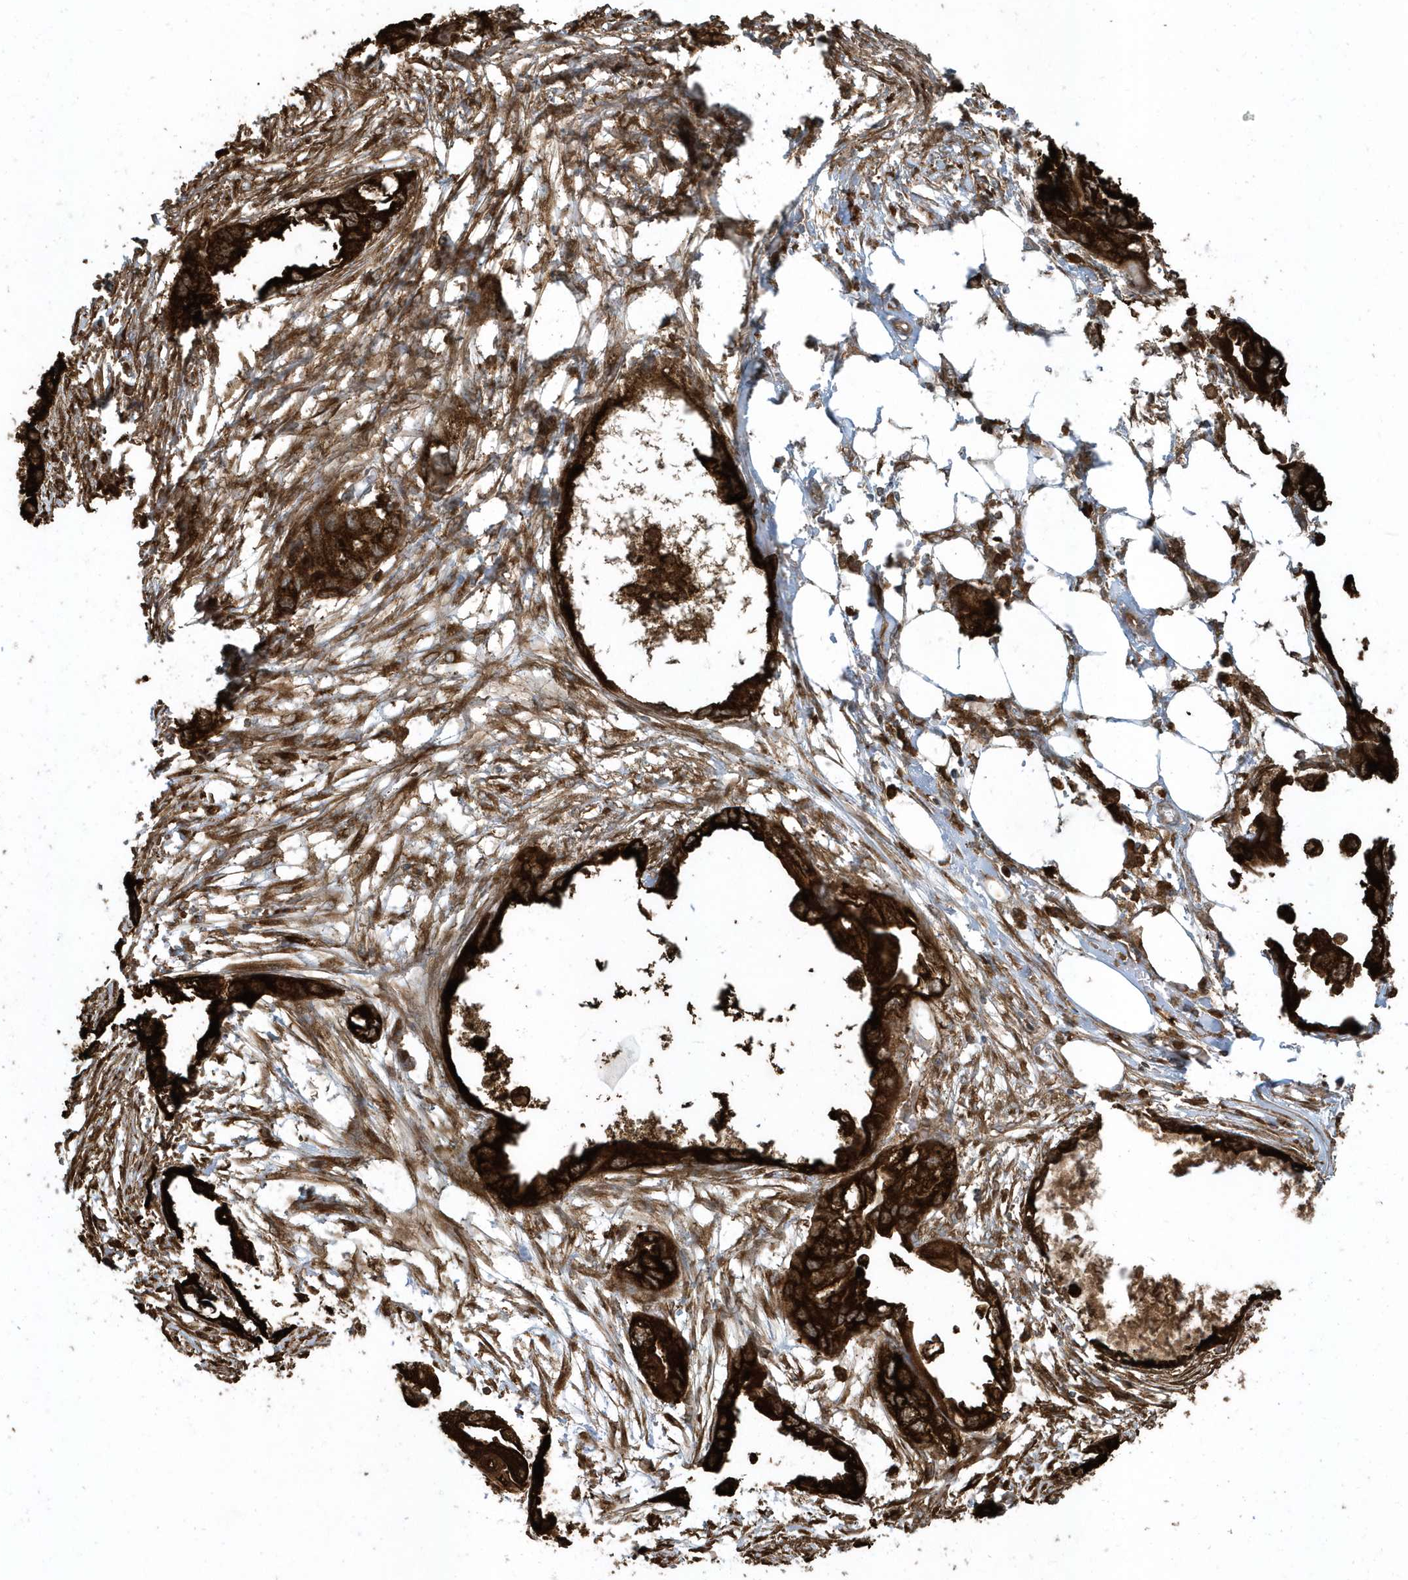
{"staining": {"intensity": "strong", "quantity": ">75%", "location": "cytoplasmic/membranous"}, "tissue": "endometrial cancer", "cell_type": "Tumor cells", "image_type": "cancer", "snomed": [{"axis": "morphology", "description": "Adenocarcinoma, NOS"}, {"axis": "morphology", "description": "Adenocarcinoma, metastatic, NOS"}, {"axis": "topography", "description": "Adipose tissue"}, {"axis": "topography", "description": "Endometrium"}], "caption": "Protein expression analysis of endometrial cancer (adenocarcinoma) shows strong cytoplasmic/membranous positivity in about >75% of tumor cells. Ihc stains the protein of interest in brown and the nuclei are stained blue.", "gene": "CLCN6", "patient": {"sex": "female", "age": 67}}